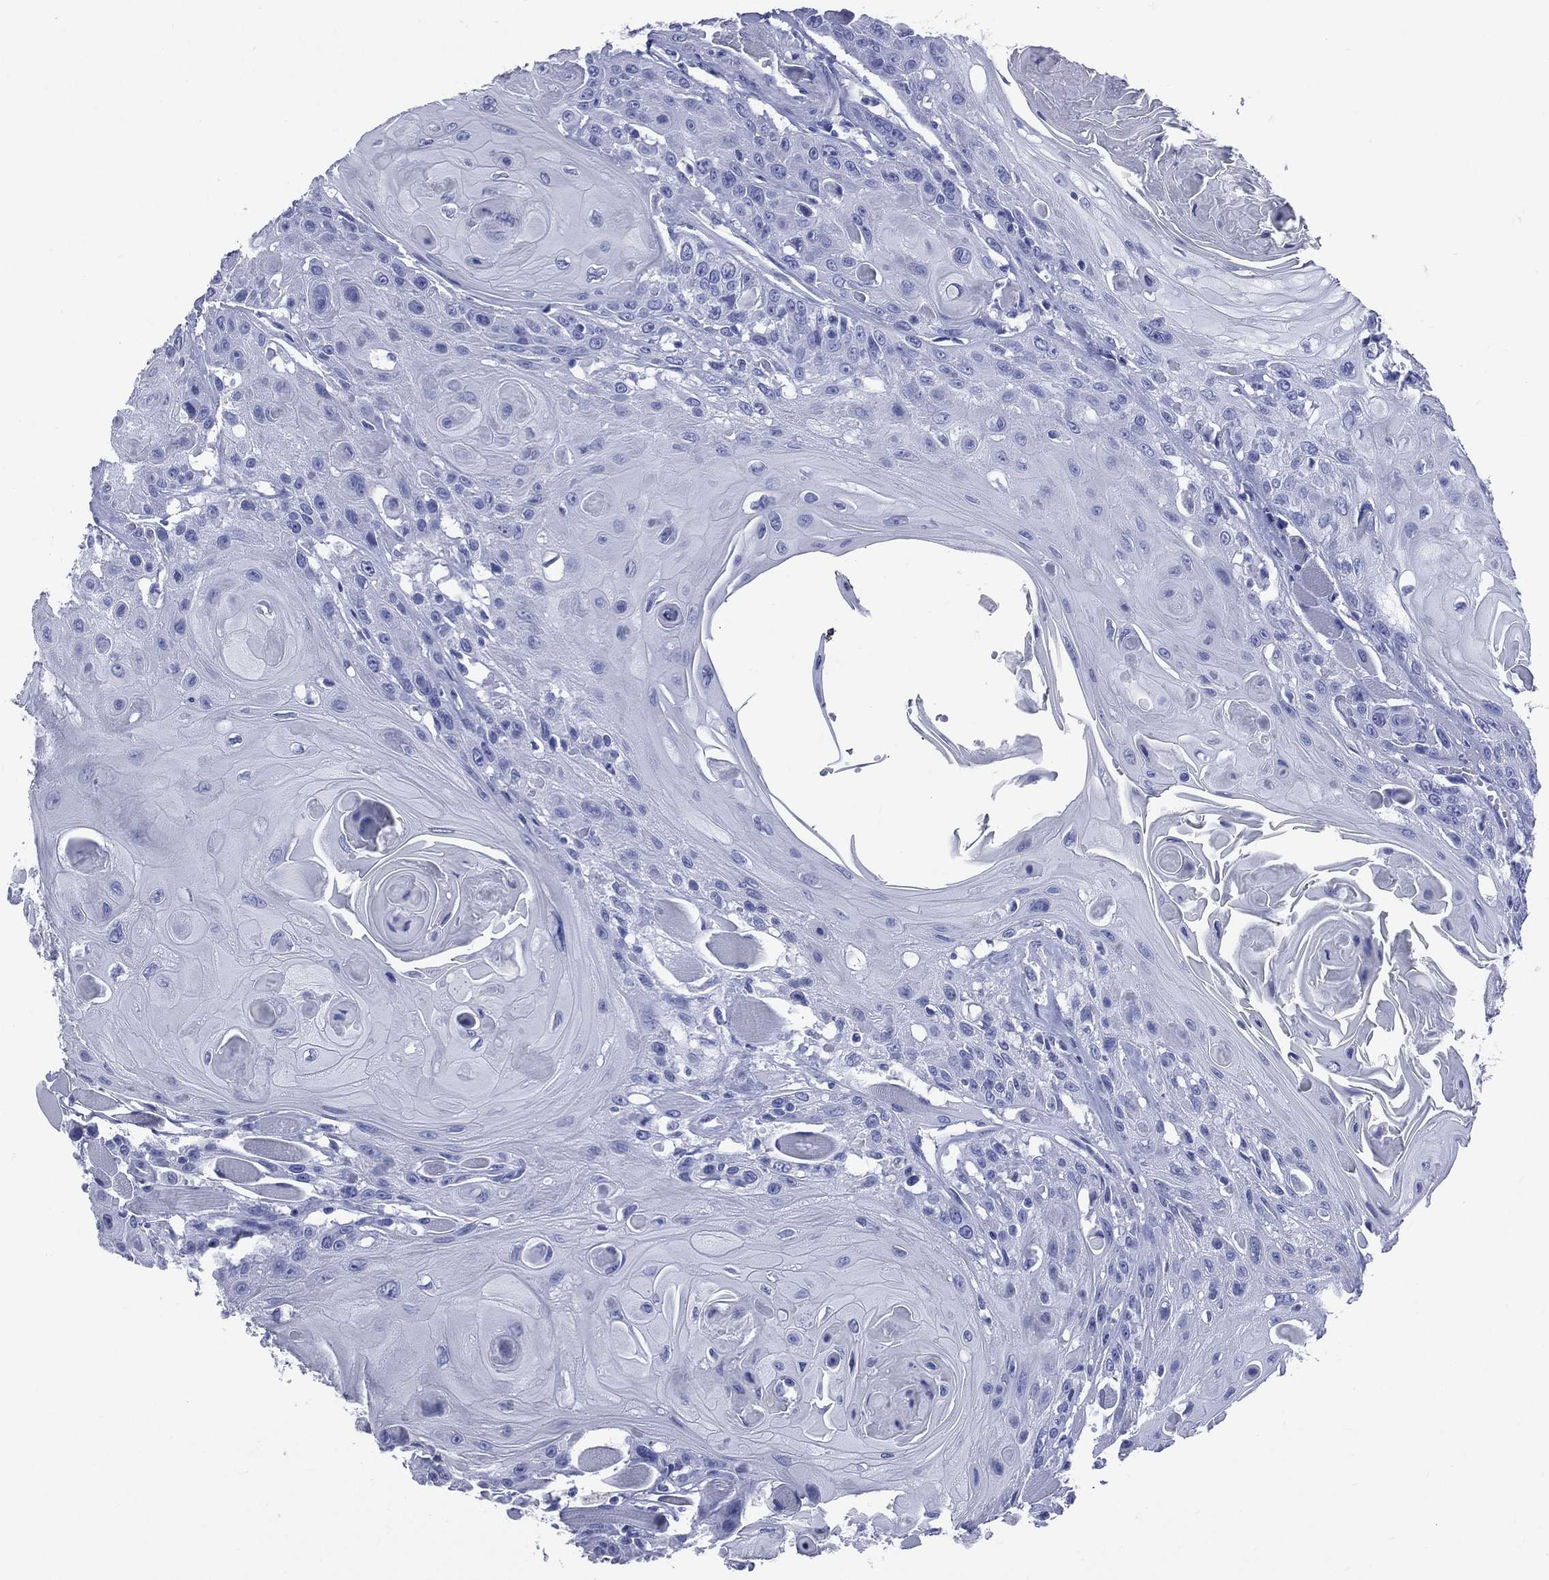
{"staining": {"intensity": "negative", "quantity": "none", "location": "none"}, "tissue": "head and neck cancer", "cell_type": "Tumor cells", "image_type": "cancer", "snomed": [{"axis": "morphology", "description": "Squamous cell carcinoma, NOS"}, {"axis": "topography", "description": "Head-Neck"}], "caption": "Human head and neck cancer stained for a protein using immunohistochemistry demonstrates no positivity in tumor cells.", "gene": "SYP", "patient": {"sex": "female", "age": 59}}